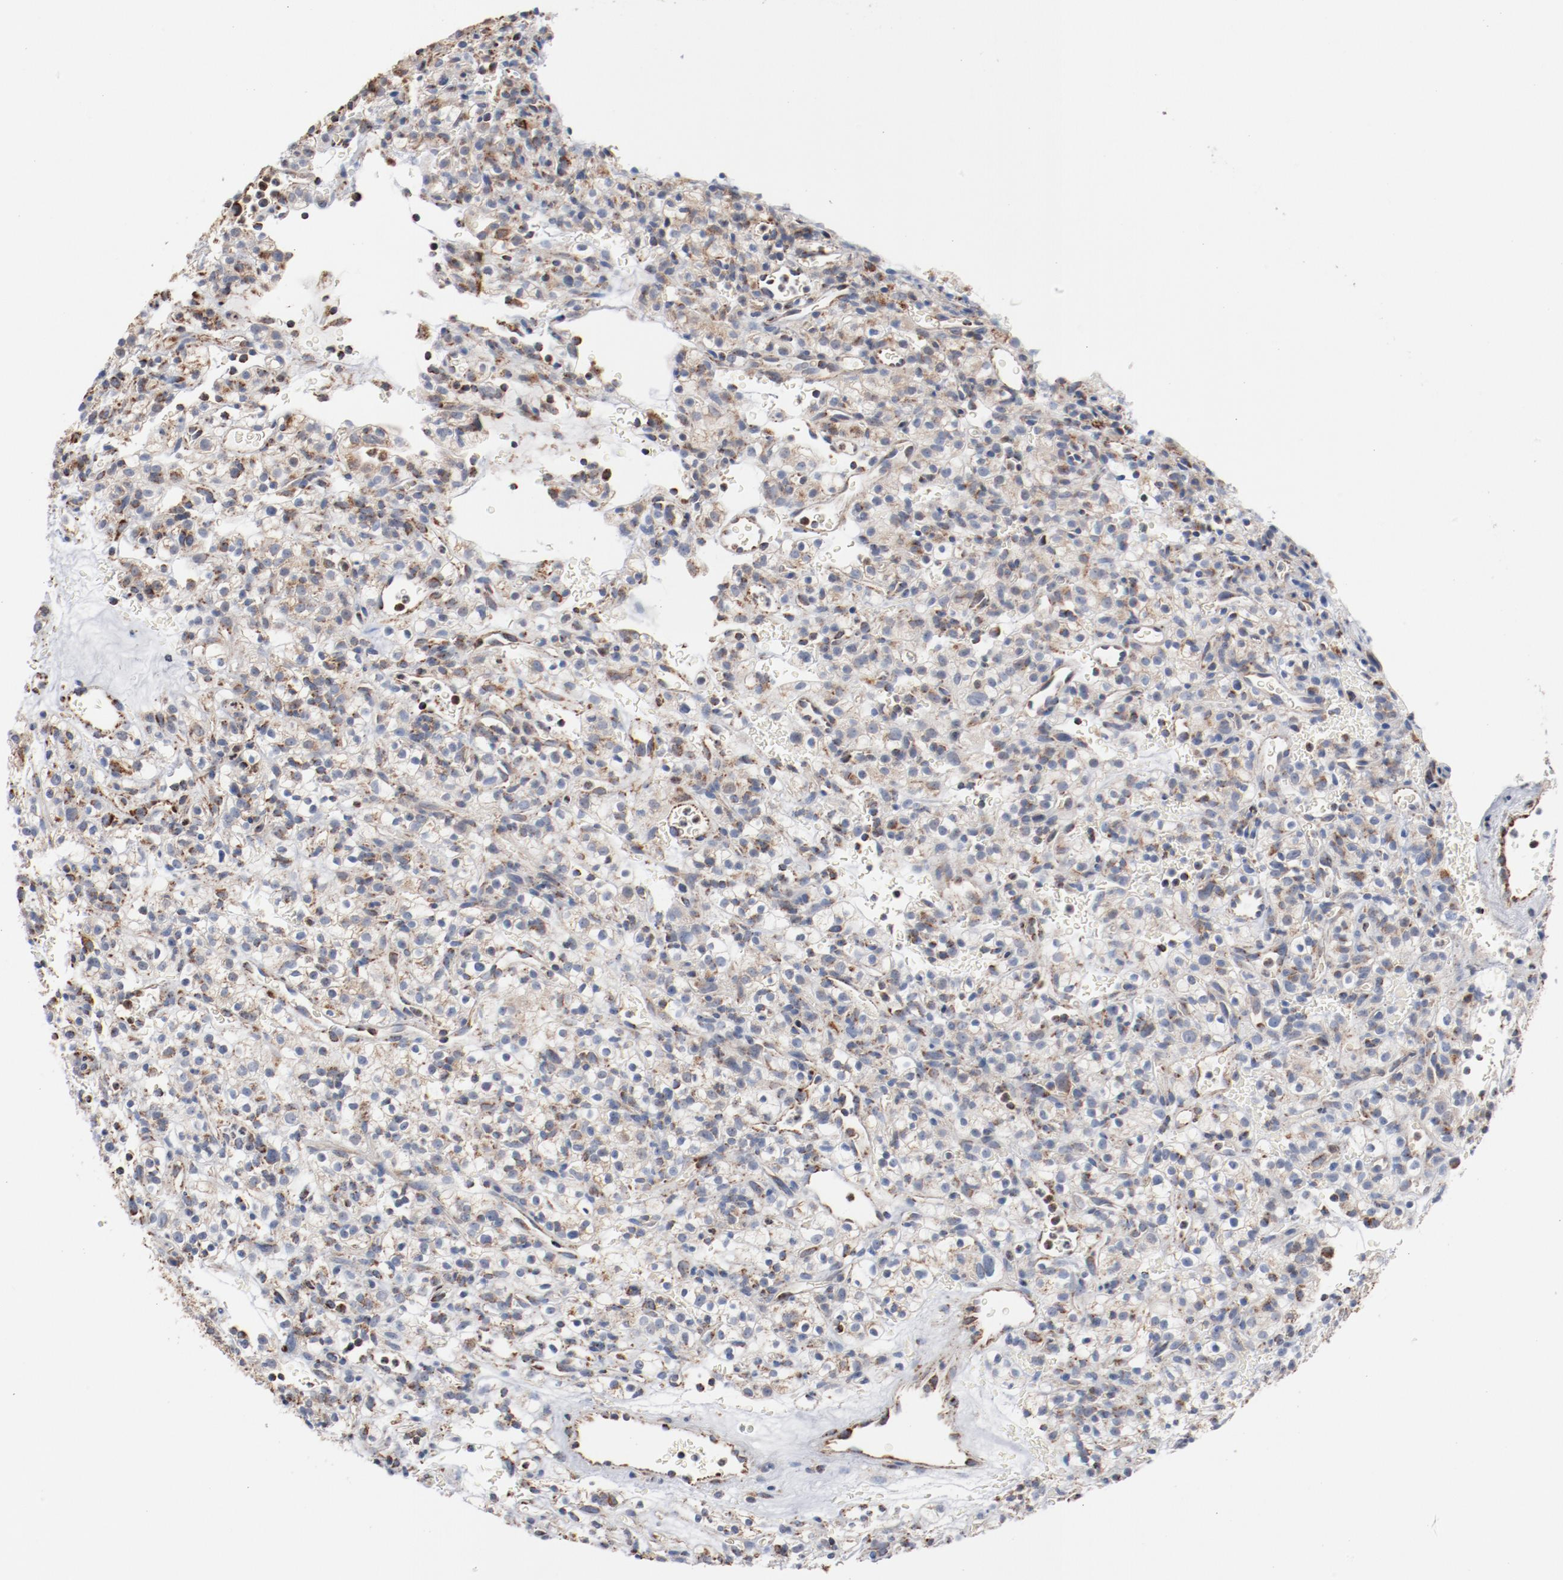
{"staining": {"intensity": "moderate", "quantity": ">75%", "location": "cytoplasmic/membranous"}, "tissue": "renal cancer", "cell_type": "Tumor cells", "image_type": "cancer", "snomed": [{"axis": "morphology", "description": "Normal tissue, NOS"}, {"axis": "morphology", "description": "Adenocarcinoma, NOS"}, {"axis": "topography", "description": "Kidney"}], "caption": "Protein positivity by immunohistochemistry exhibits moderate cytoplasmic/membranous expression in about >75% of tumor cells in renal cancer.", "gene": "NDUFS4", "patient": {"sex": "female", "age": 72}}